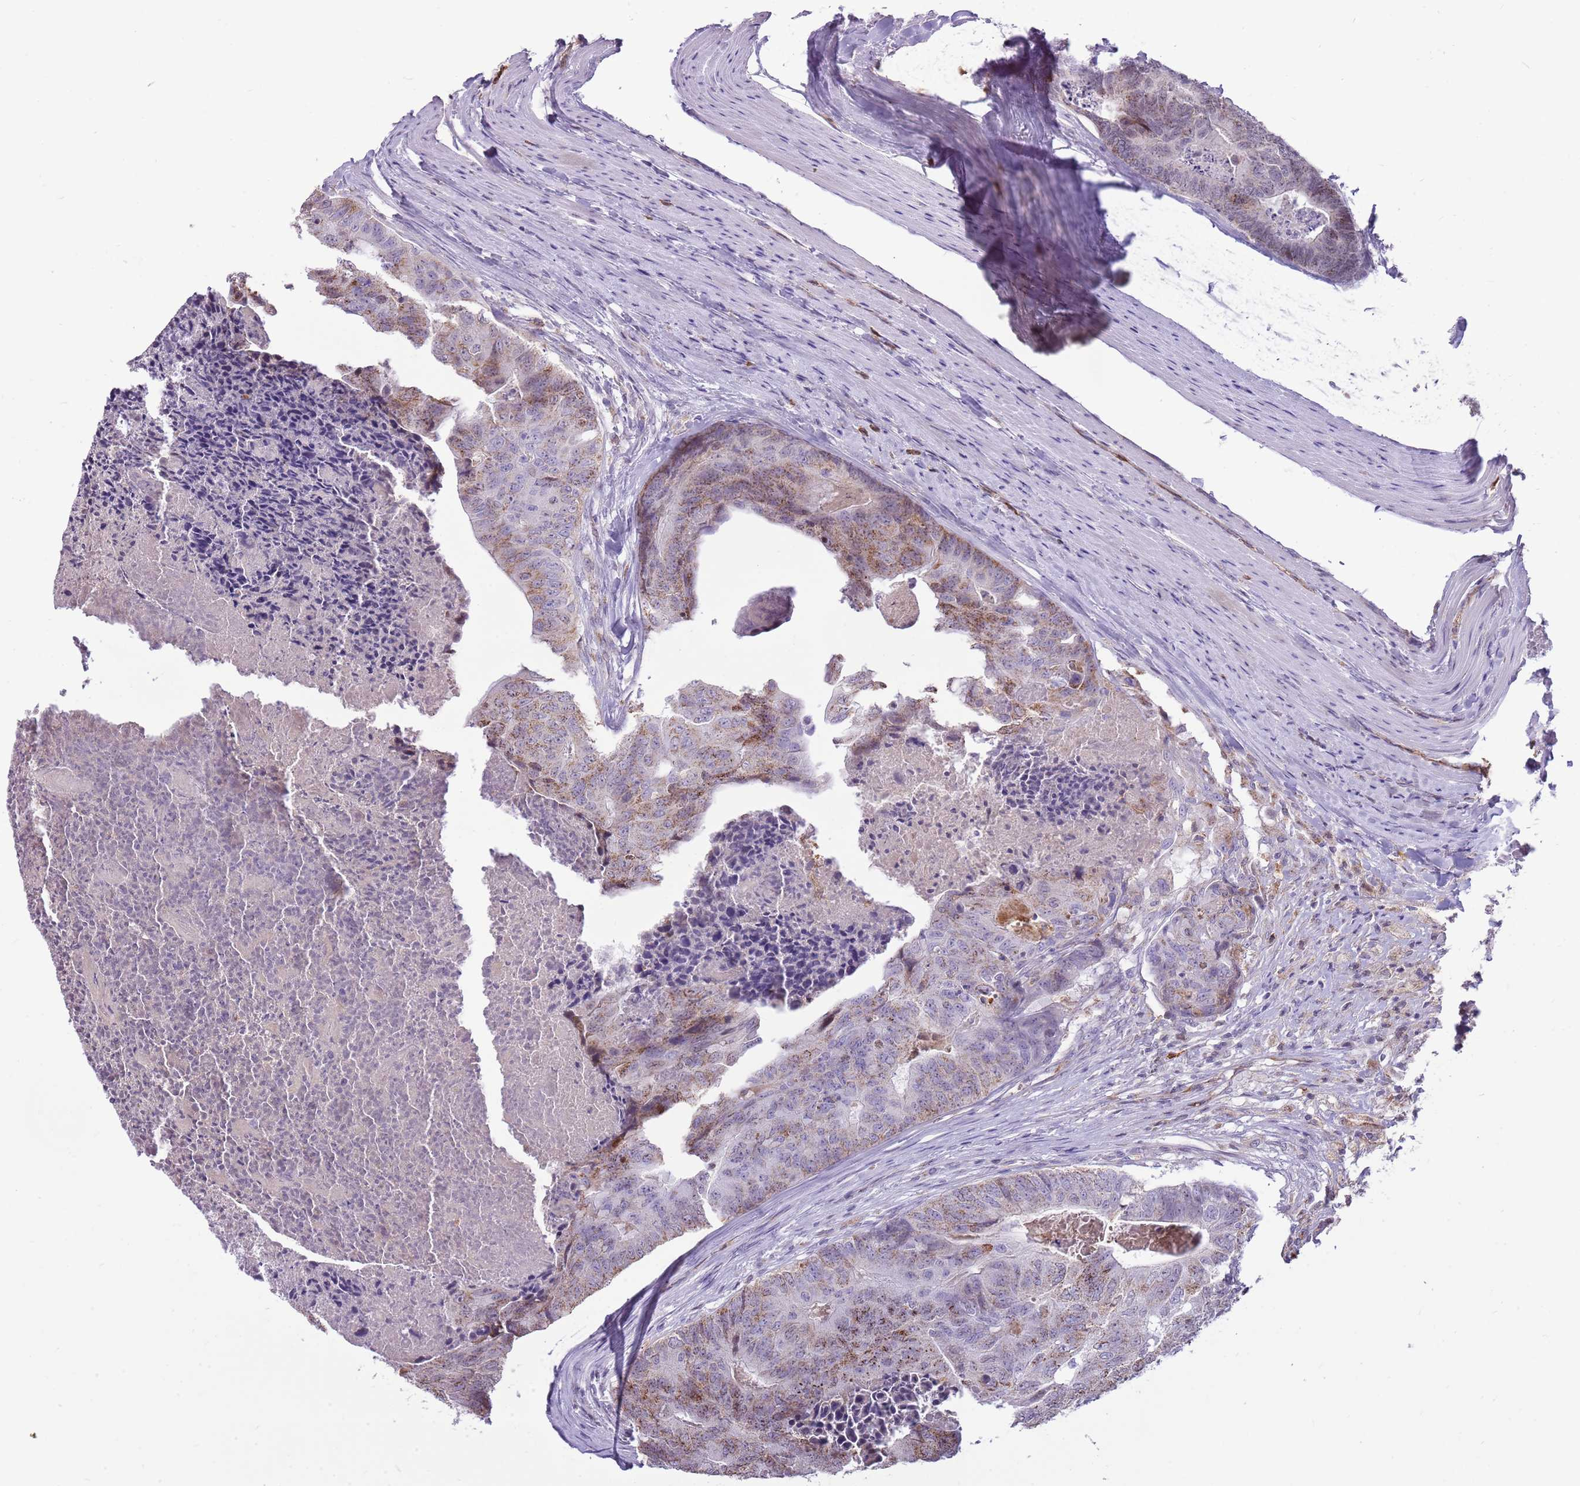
{"staining": {"intensity": "moderate", "quantity": "25%-75%", "location": "cytoplasmic/membranous"}, "tissue": "colorectal cancer", "cell_type": "Tumor cells", "image_type": "cancer", "snomed": [{"axis": "morphology", "description": "Adenocarcinoma, NOS"}, {"axis": "topography", "description": "Colon"}], "caption": "A brown stain labels moderate cytoplasmic/membranous expression of a protein in colorectal cancer tumor cells. The staining was performed using DAB (3,3'-diaminobenzidine) to visualize the protein expression in brown, while the nuclei were stained in blue with hematoxylin (Magnification: 20x).", "gene": "PCNX1", "patient": {"sex": "female", "age": 67}}